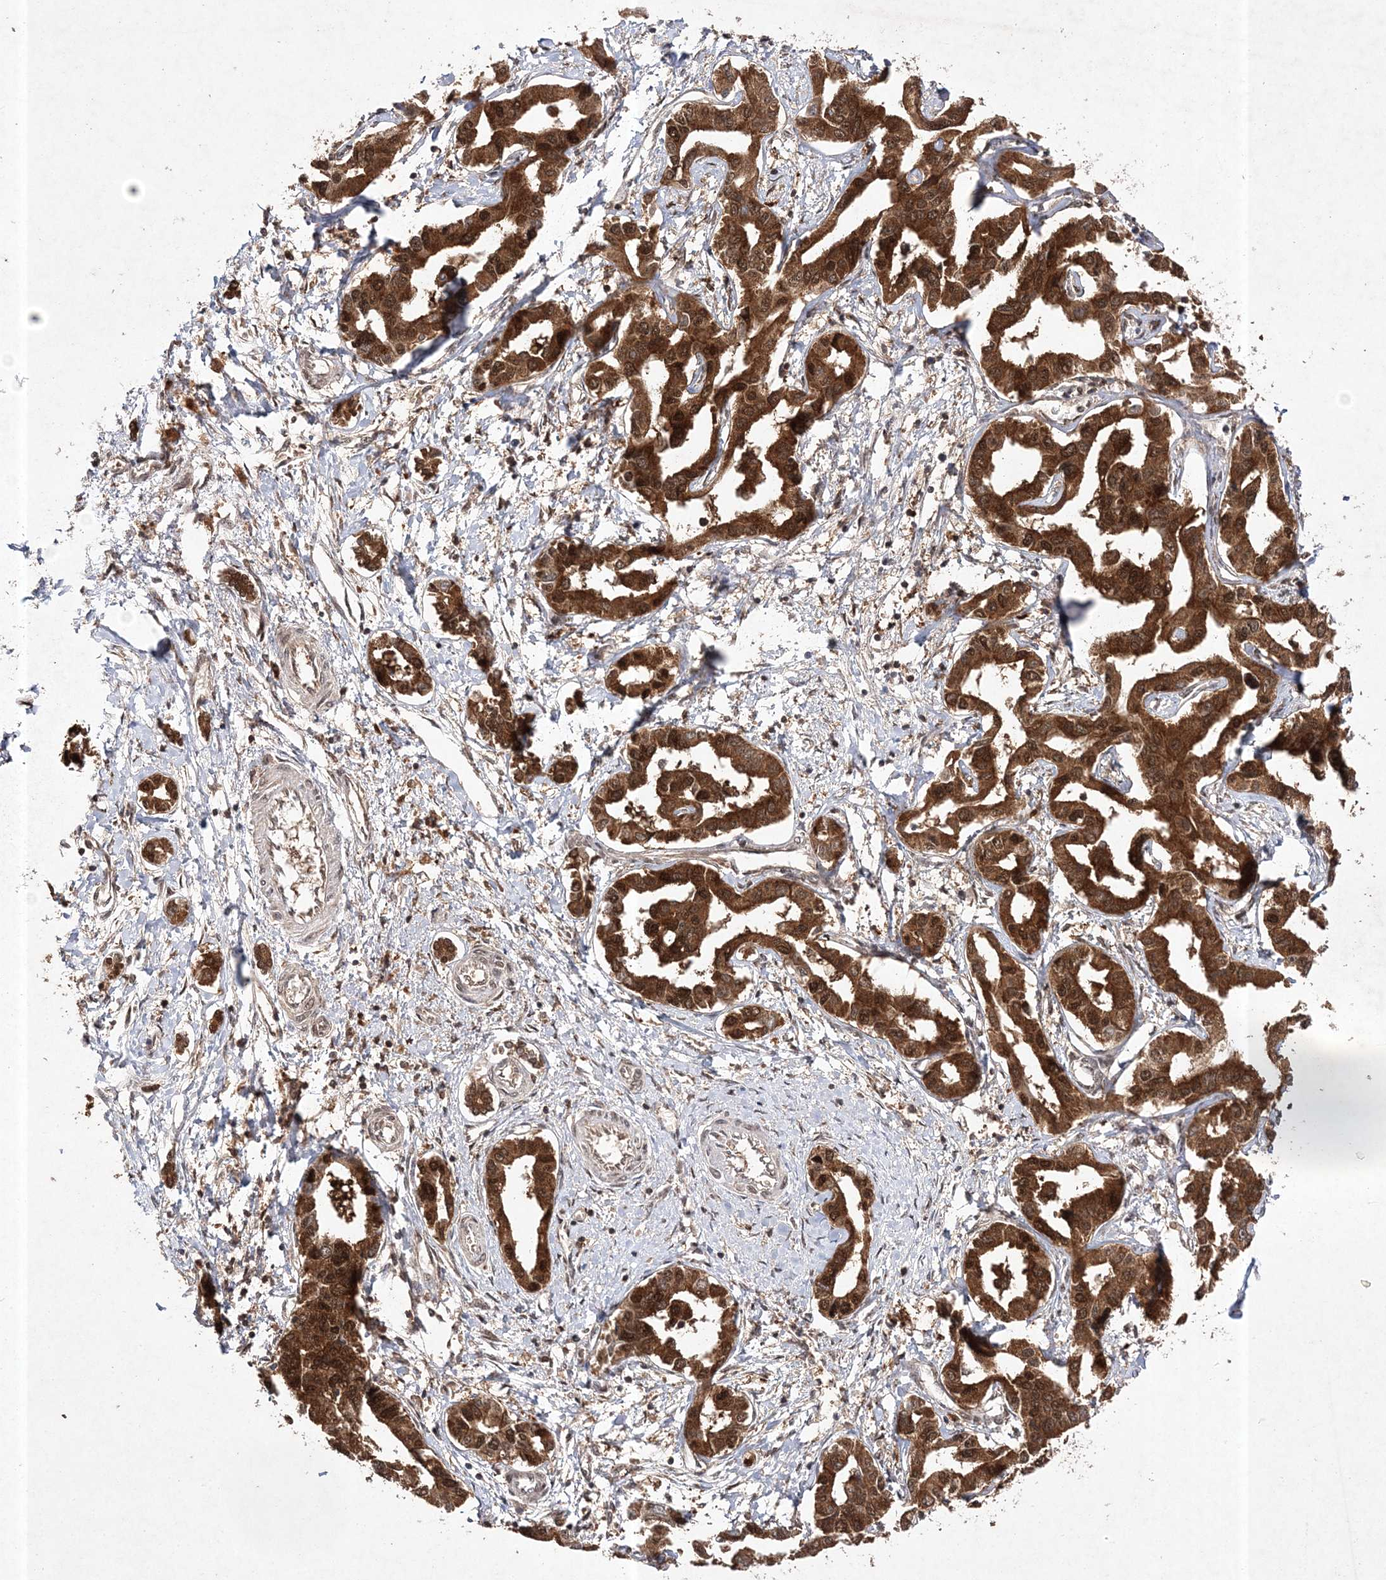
{"staining": {"intensity": "strong", "quantity": ">75%", "location": "cytoplasmic/membranous,nuclear"}, "tissue": "liver cancer", "cell_type": "Tumor cells", "image_type": "cancer", "snomed": [{"axis": "morphology", "description": "Cholangiocarcinoma"}, {"axis": "topography", "description": "Liver"}], "caption": "Immunohistochemistry histopathology image of neoplastic tissue: cholangiocarcinoma (liver) stained using immunohistochemistry reveals high levels of strong protein expression localized specifically in the cytoplasmic/membranous and nuclear of tumor cells, appearing as a cytoplasmic/membranous and nuclear brown color.", "gene": "NIF3L1", "patient": {"sex": "male", "age": 59}}